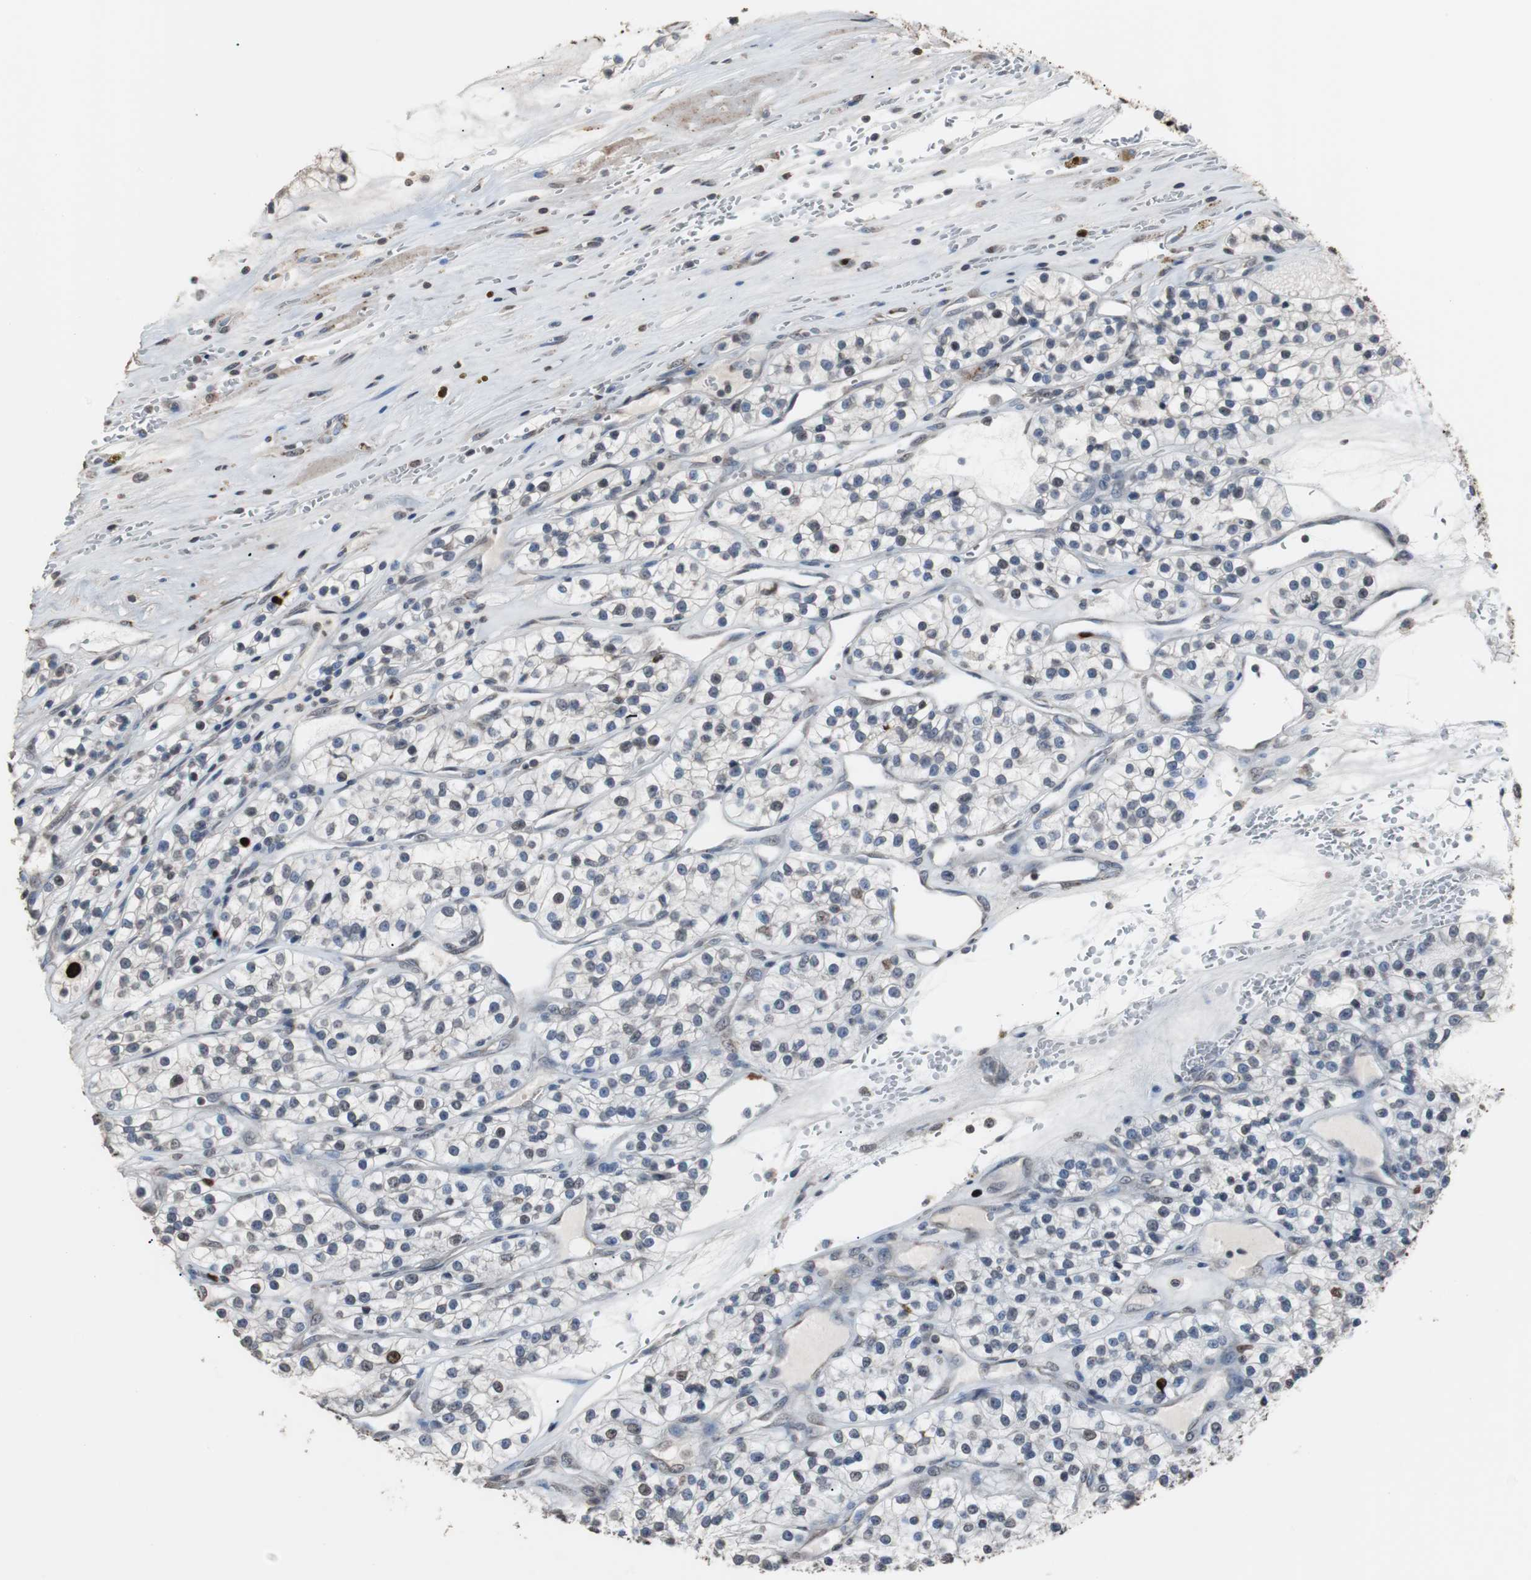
{"staining": {"intensity": "strong", "quantity": "<25%", "location": "nuclear"}, "tissue": "renal cancer", "cell_type": "Tumor cells", "image_type": "cancer", "snomed": [{"axis": "morphology", "description": "Adenocarcinoma, NOS"}, {"axis": "topography", "description": "Kidney"}], "caption": "This is an image of IHC staining of adenocarcinoma (renal), which shows strong expression in the nuclear of tumor cells.", "gene": "TOP2A", "patient": {"sex": "female", "age": 57}}